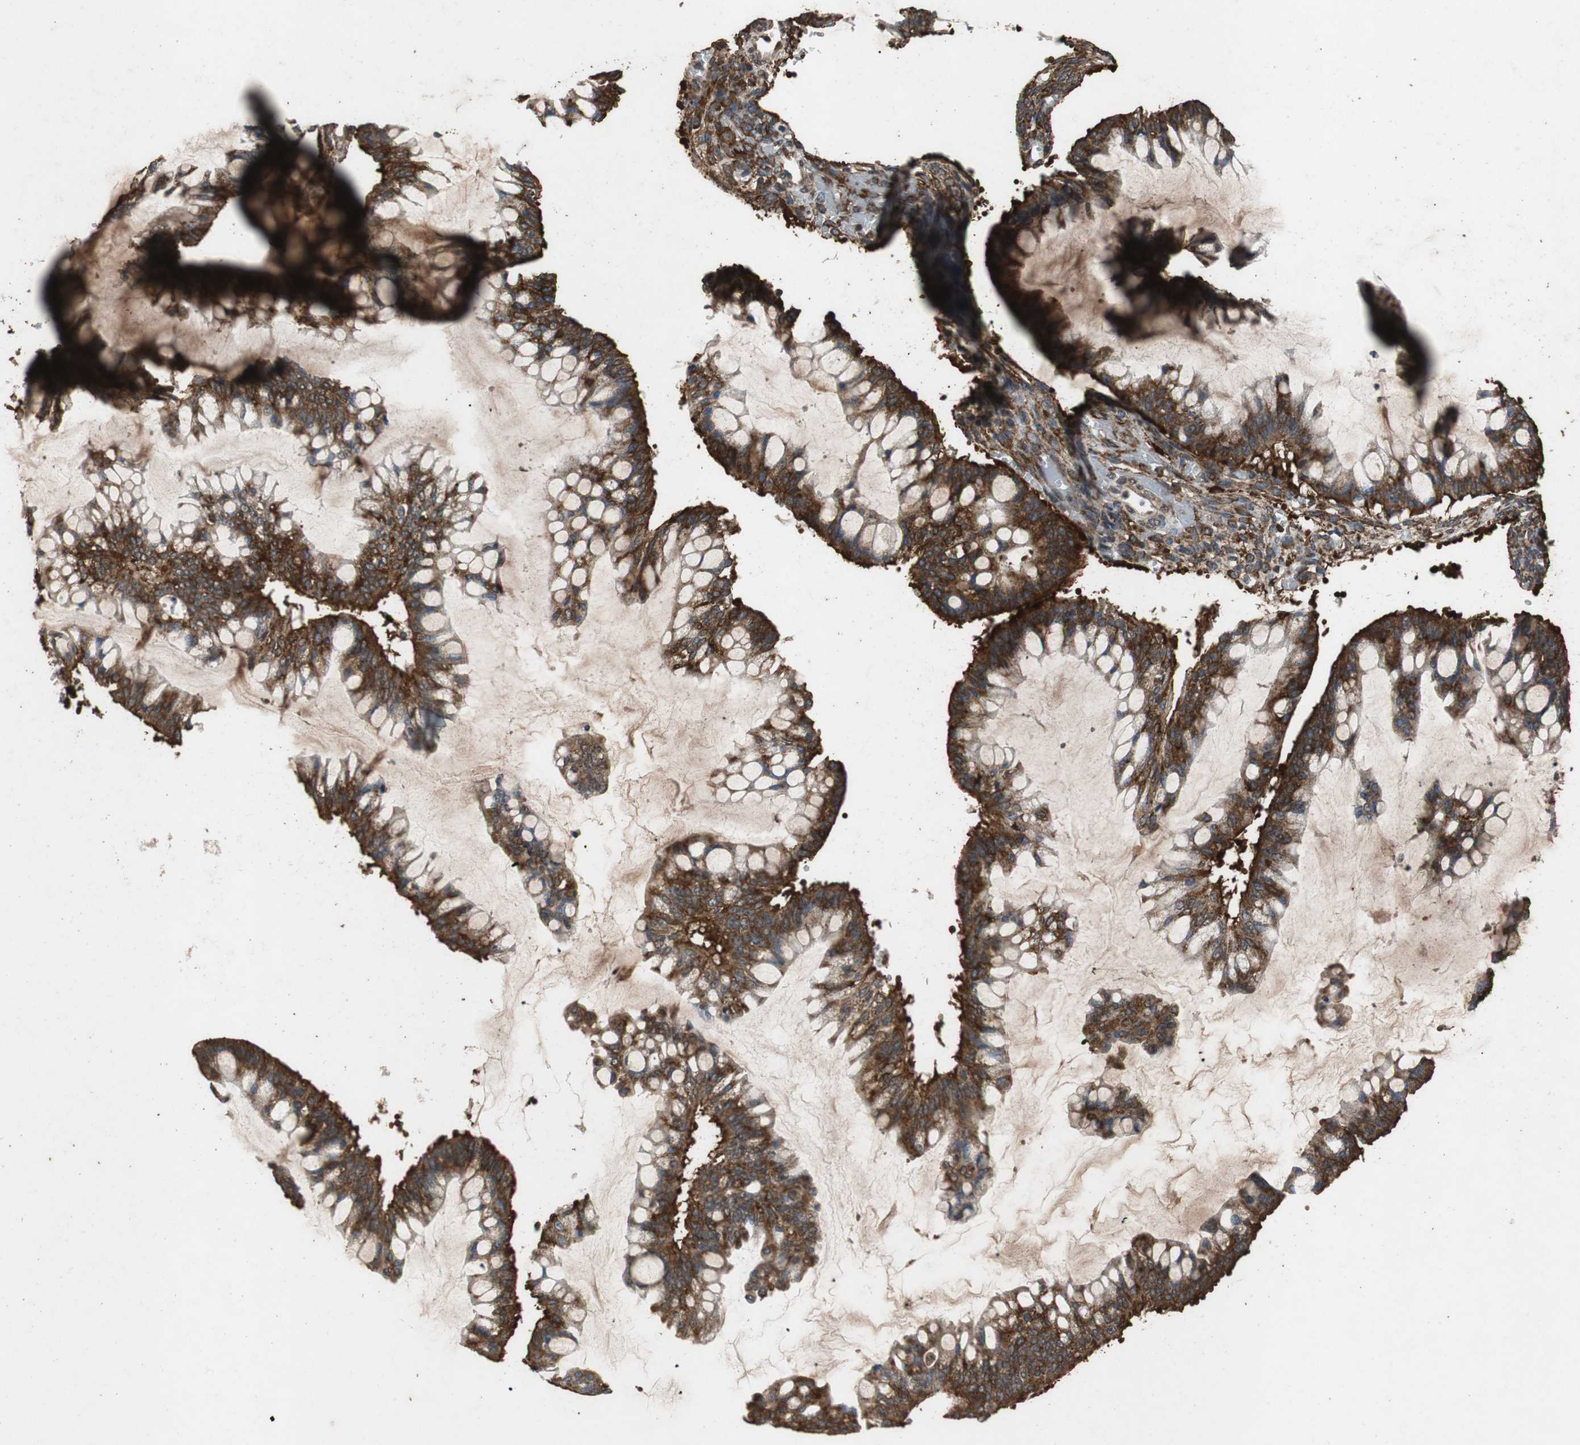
{"staining": {"intensity": "strong", "quantity": ">75%", "location": "cytoplasmic/membranous"}, "tissue": "ovarian cancer", "cell_type": "Tumor cells", "image_type": "cancer", "snomed": [{"axis": "morphology", "description": "Cystadenocarcinoma, mucinous, NOS"}, {"axis": "topography", "description": "Ovary"}], "caption": "Immunohistochemistry (IHC) photomicrograph of neoplastic tissue: human ovarian cancer (mucinous cystadenocarcinoma) stained using immunohistochemistry shows high levels of strong protein expression localized specifically in the cytoplasmic/membranous of tumor cells, appearing as a cytoplasmic/membranous brown color.", "gene": "NAA10", "patient": {"sex": "female", "age": 73}}